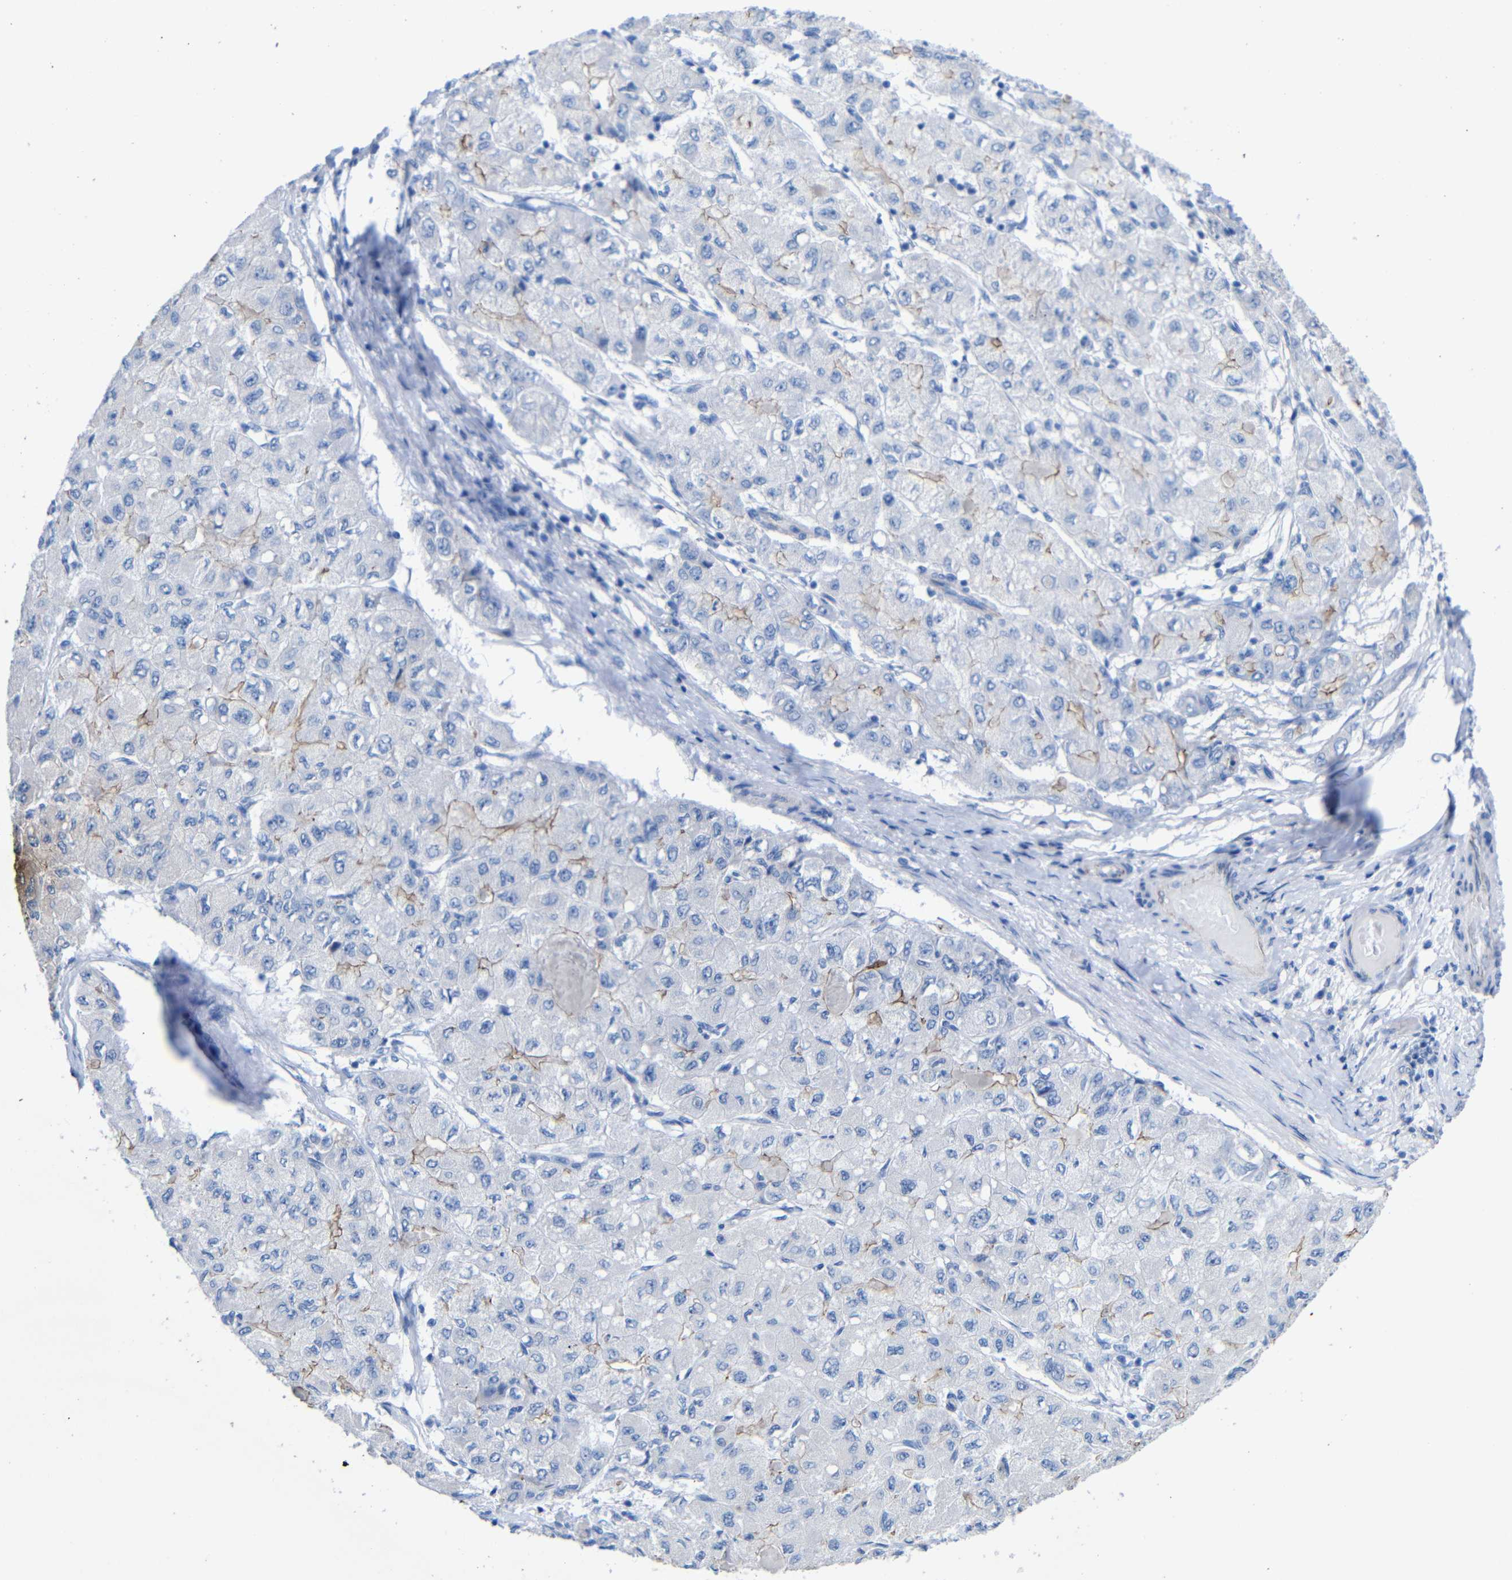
{"staining": {"intensity": "moderate", "quantity": "<25%", "location": "cytoplasmic/membranous"}, "tissue": "liver cancer", "cell_type": "Tumor cells", "image_type": "cancer", "snomed": [{"axis": "morphology", "description": "Carcinoma, Hepatocellular, NOS"}, {"axis": "topography", "description": "Liver"}], "caption": "Liver cancer (hepatocellular carcinoma) stained with a protein marker demonstrates moderate staining in tumor cells.", "gene": "CGNL1", "patient": {"sex": "male", "age": 80}}